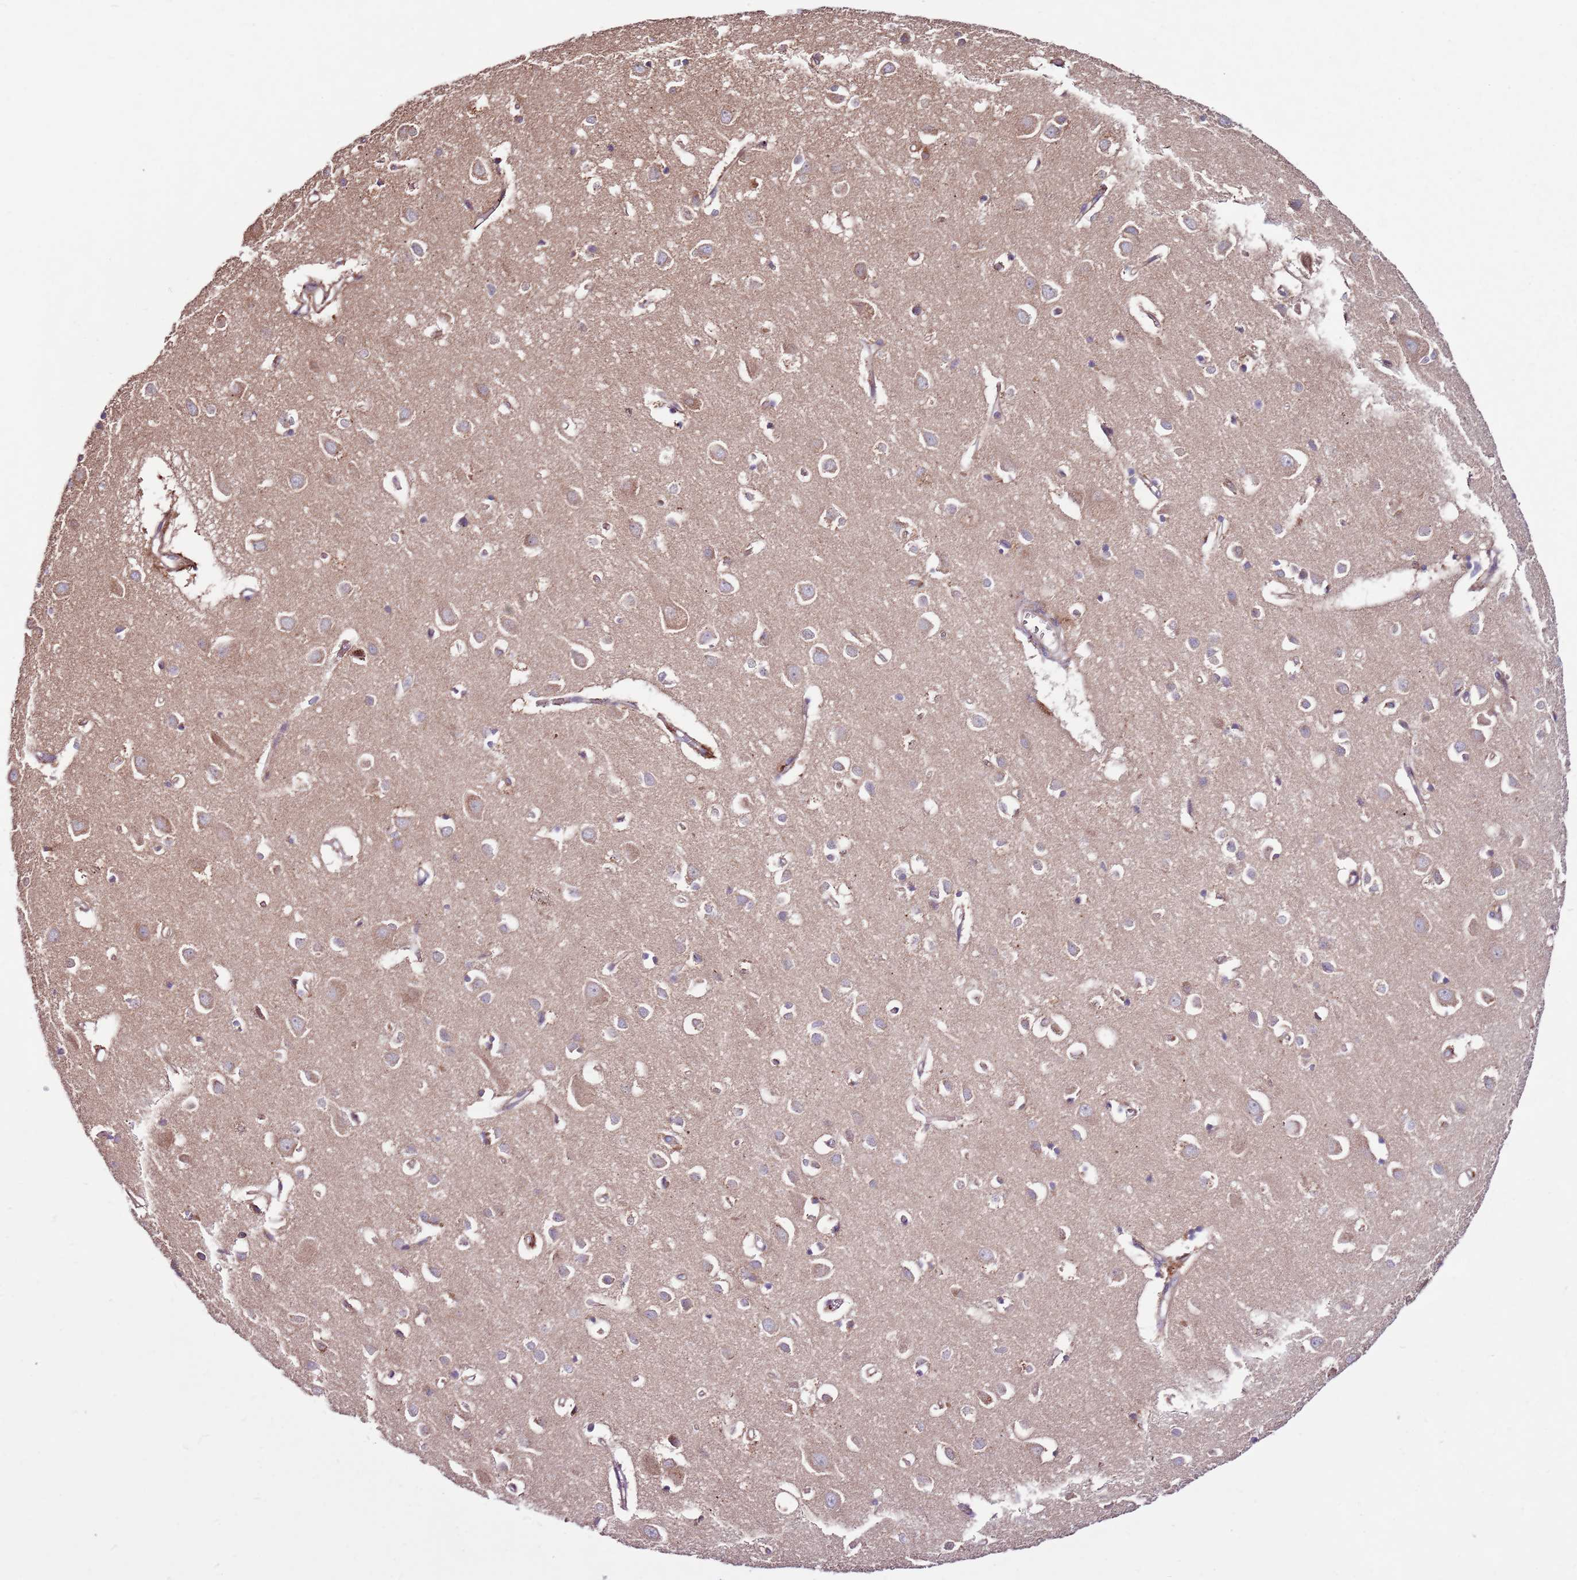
{"staining": {"intensity": "moderate", "quantity": "<25%", "location": "cytoplasmic/membranous"}, "tissue": "cerebral cortex", "cell_type": "Endothelial cells", "image_type": "normal", "snomed": [{"axis": "morphology", "description": "Normal tissue, NOS"}, {"axis": "topography", "description": "Cerebral cortex"}], "caption": "Immunohistochemistry (DAB (3,3'-diaminobenzidine)) staining of benign cerebral cortex demonstrates moderate cytoplasmic/membranous protein positivity in approximately <25% of endothelial cells.", "gene": "SMG1", "patient": {"sex": "female", "age": 64}}